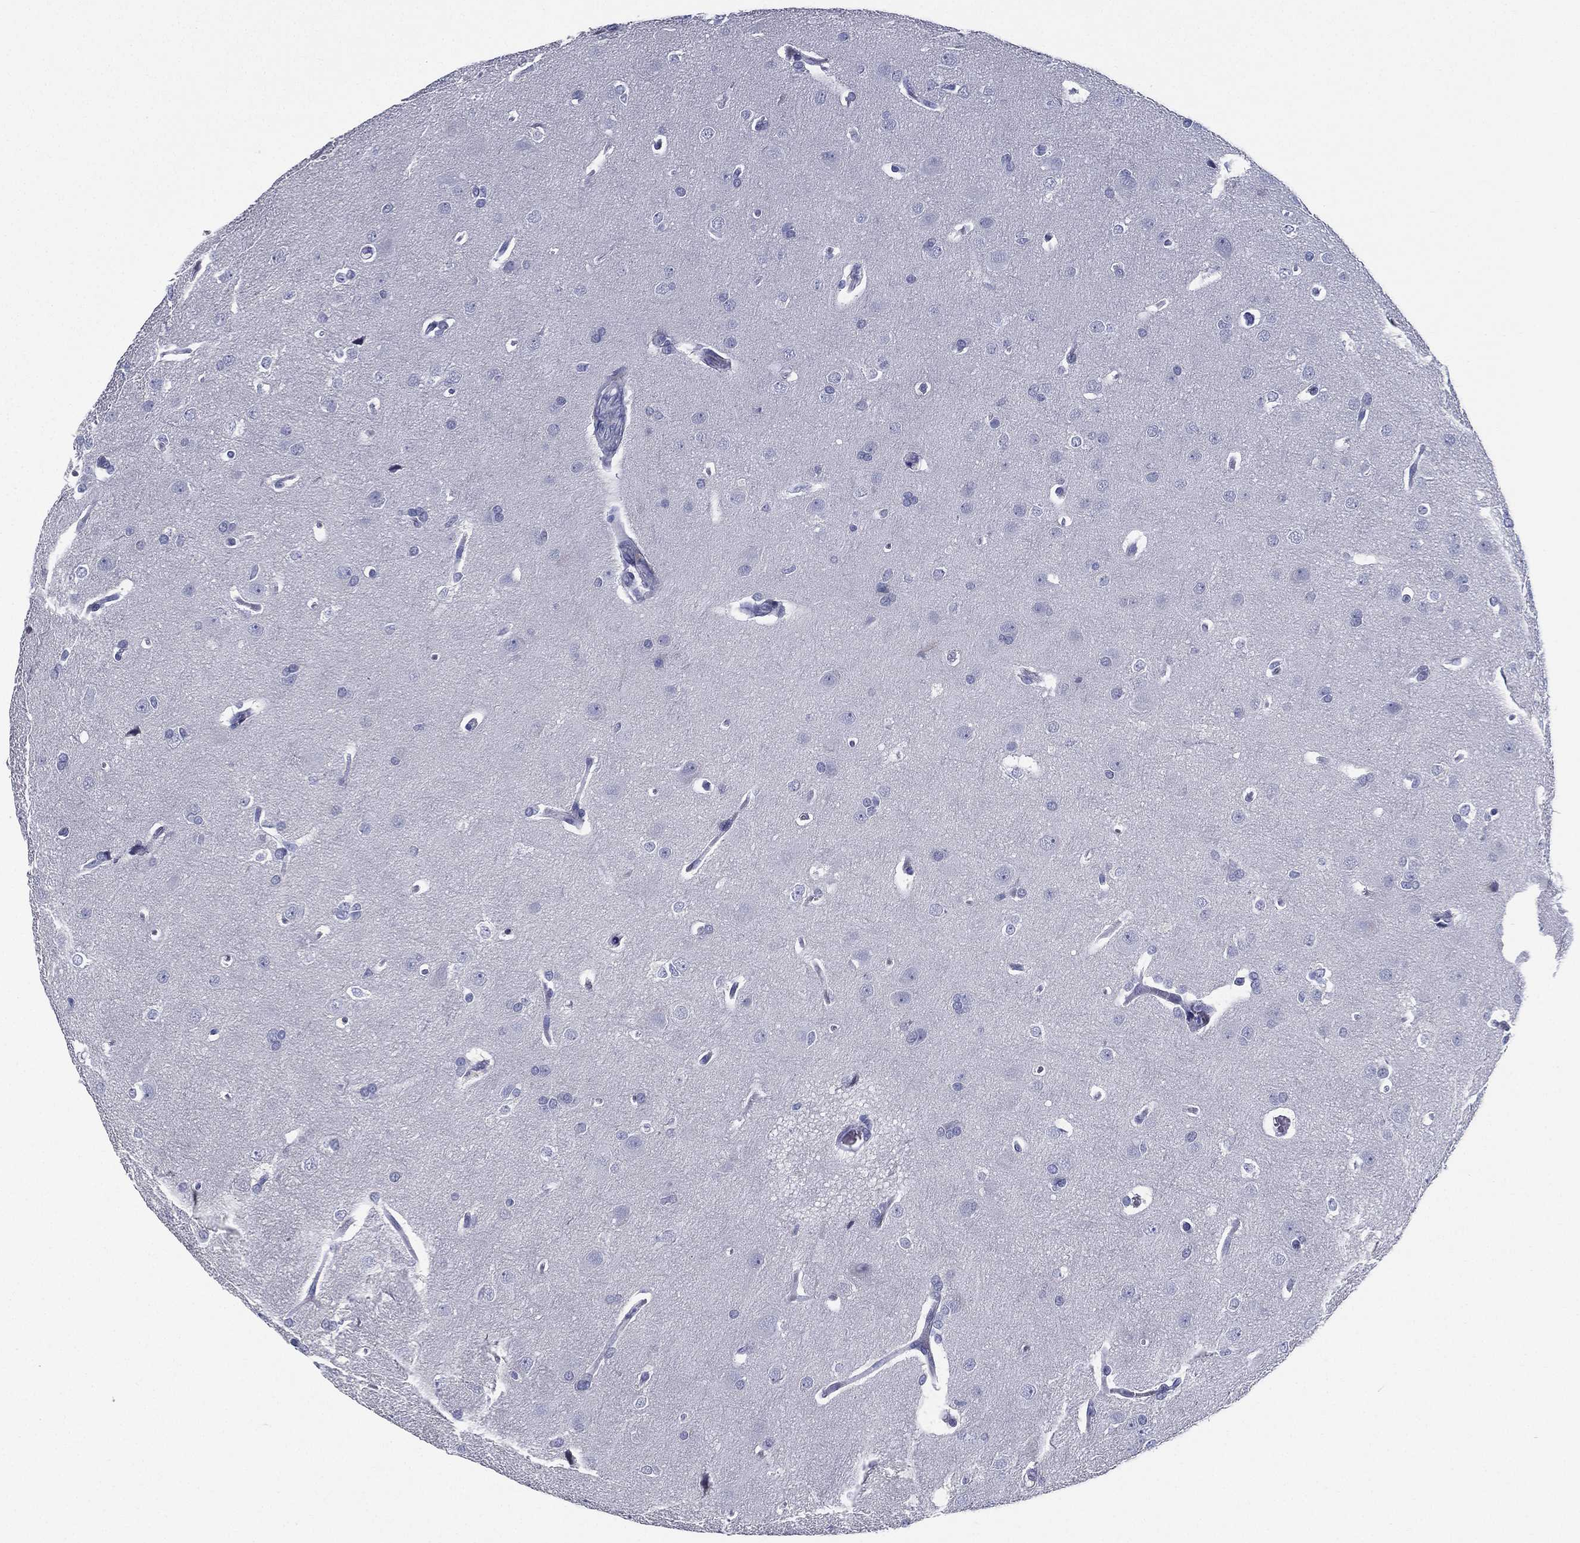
{"staining": {"intensity": "negative", "quantity": "none", "location": "none"}, "tissue": "glioma", "cell_type": "Tumor cells", "image_type": "cancer", "snomed": [{"axis": "morphology", "description": "Glioma, malignant, Low grade"}, {"axis": "topography", "description": "Brain"}], "caption": "Tumor cells show no significant protein expression in glioma.", "gene": "RSPH4A", "patient": {"sex": "female", "age": 32}}